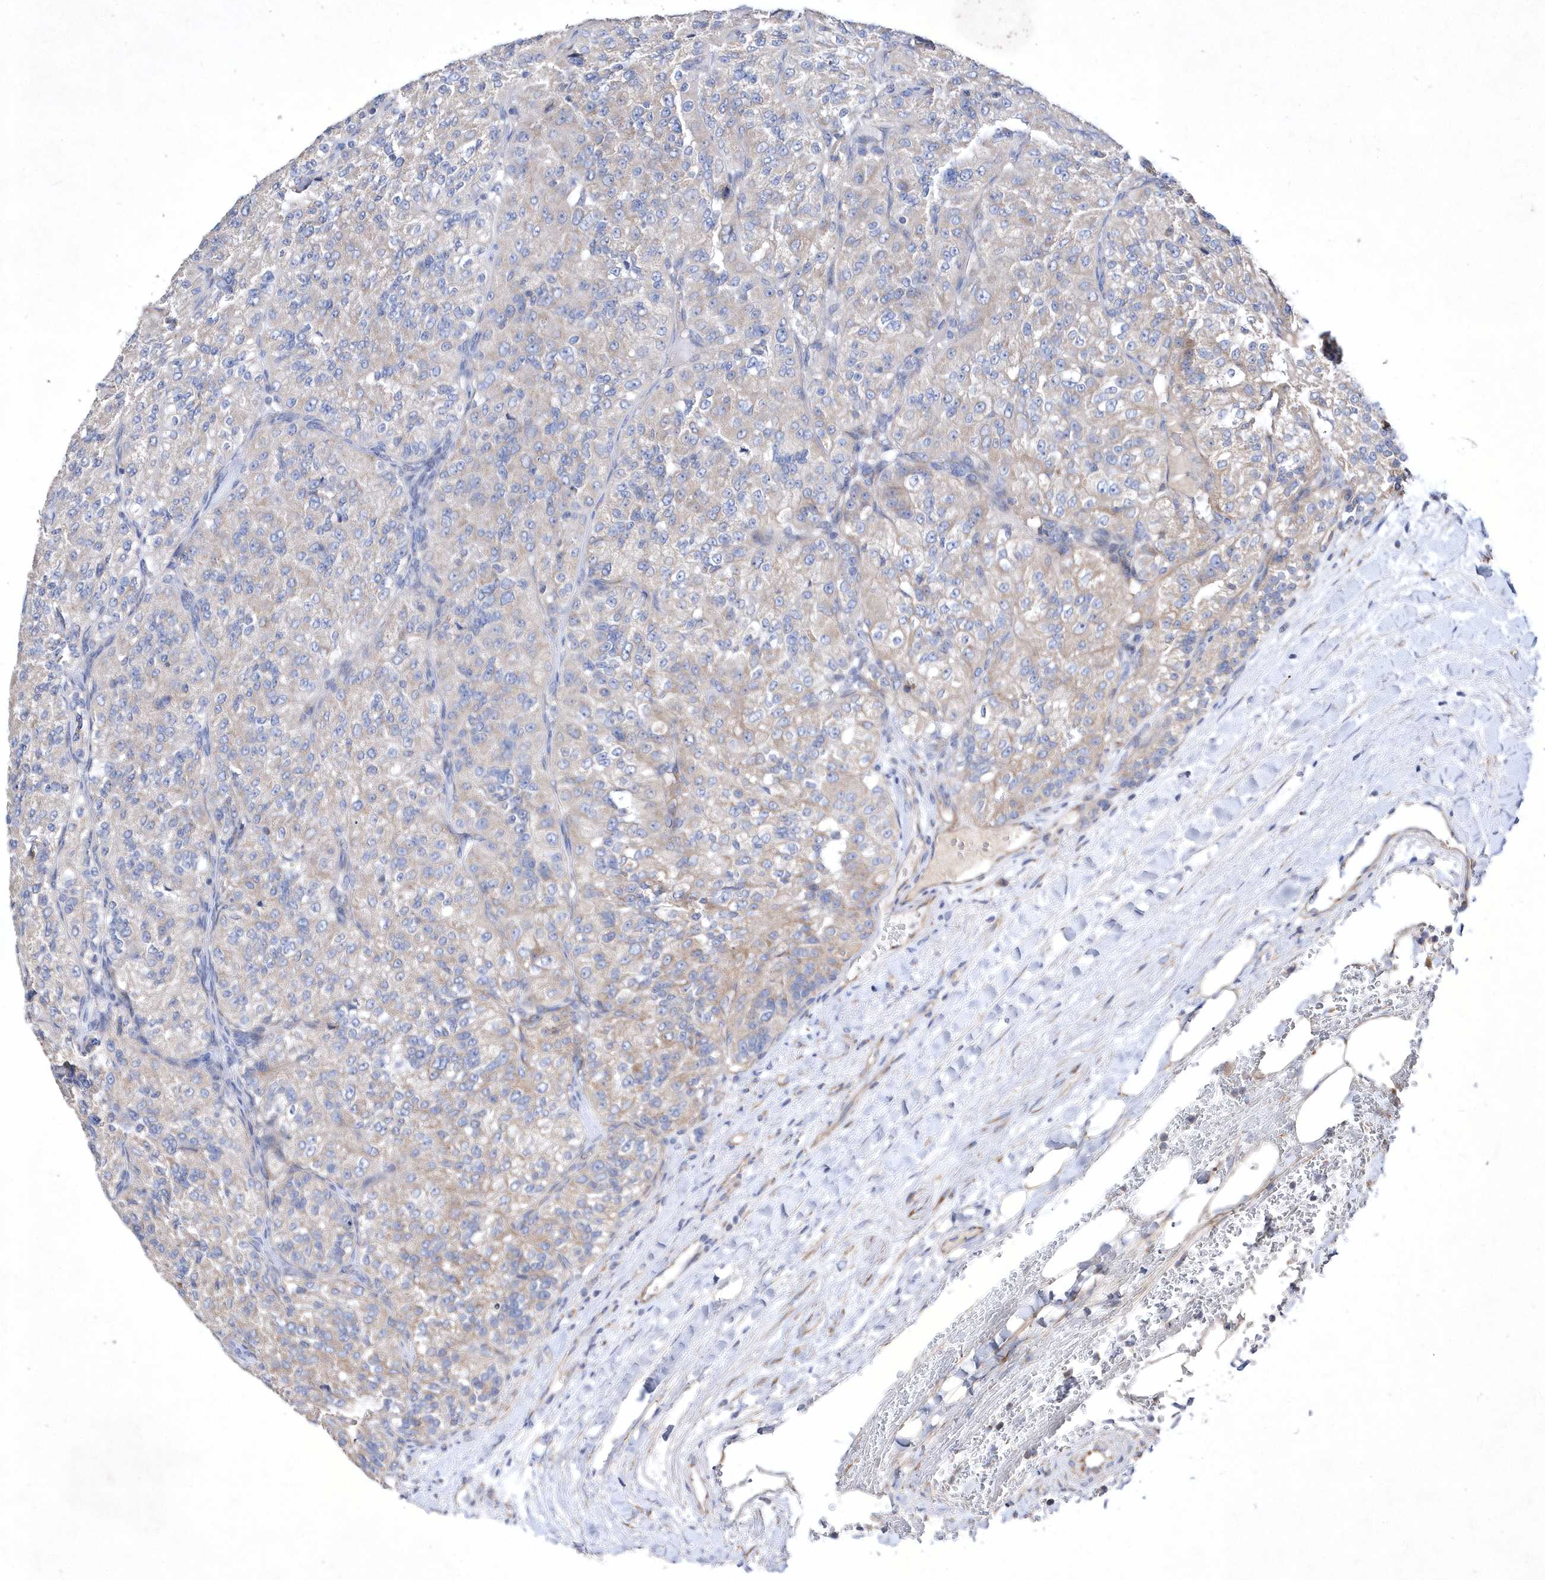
{"staining": {"intensity": "weak", "quantity": "25%-75%", "location": "cytoplasmic/membranous"}, "tissue": "renal cancer", "cell_type": "Tumor cells", "image_type": "cancer", "snomed": [{"axis": "morphology", "description": "Adenocarcinoma, NOS"}, {"axis": "topography", "description": "Kidney"}], "caption": "Protein staining reveals weak cytoplasmic/membranous positivity in about 25%-75% of tumor cells in renal cancer (adenocarcinoma).", "gene": "METTL8", "patient": {"sex": "female", "age": 63}}